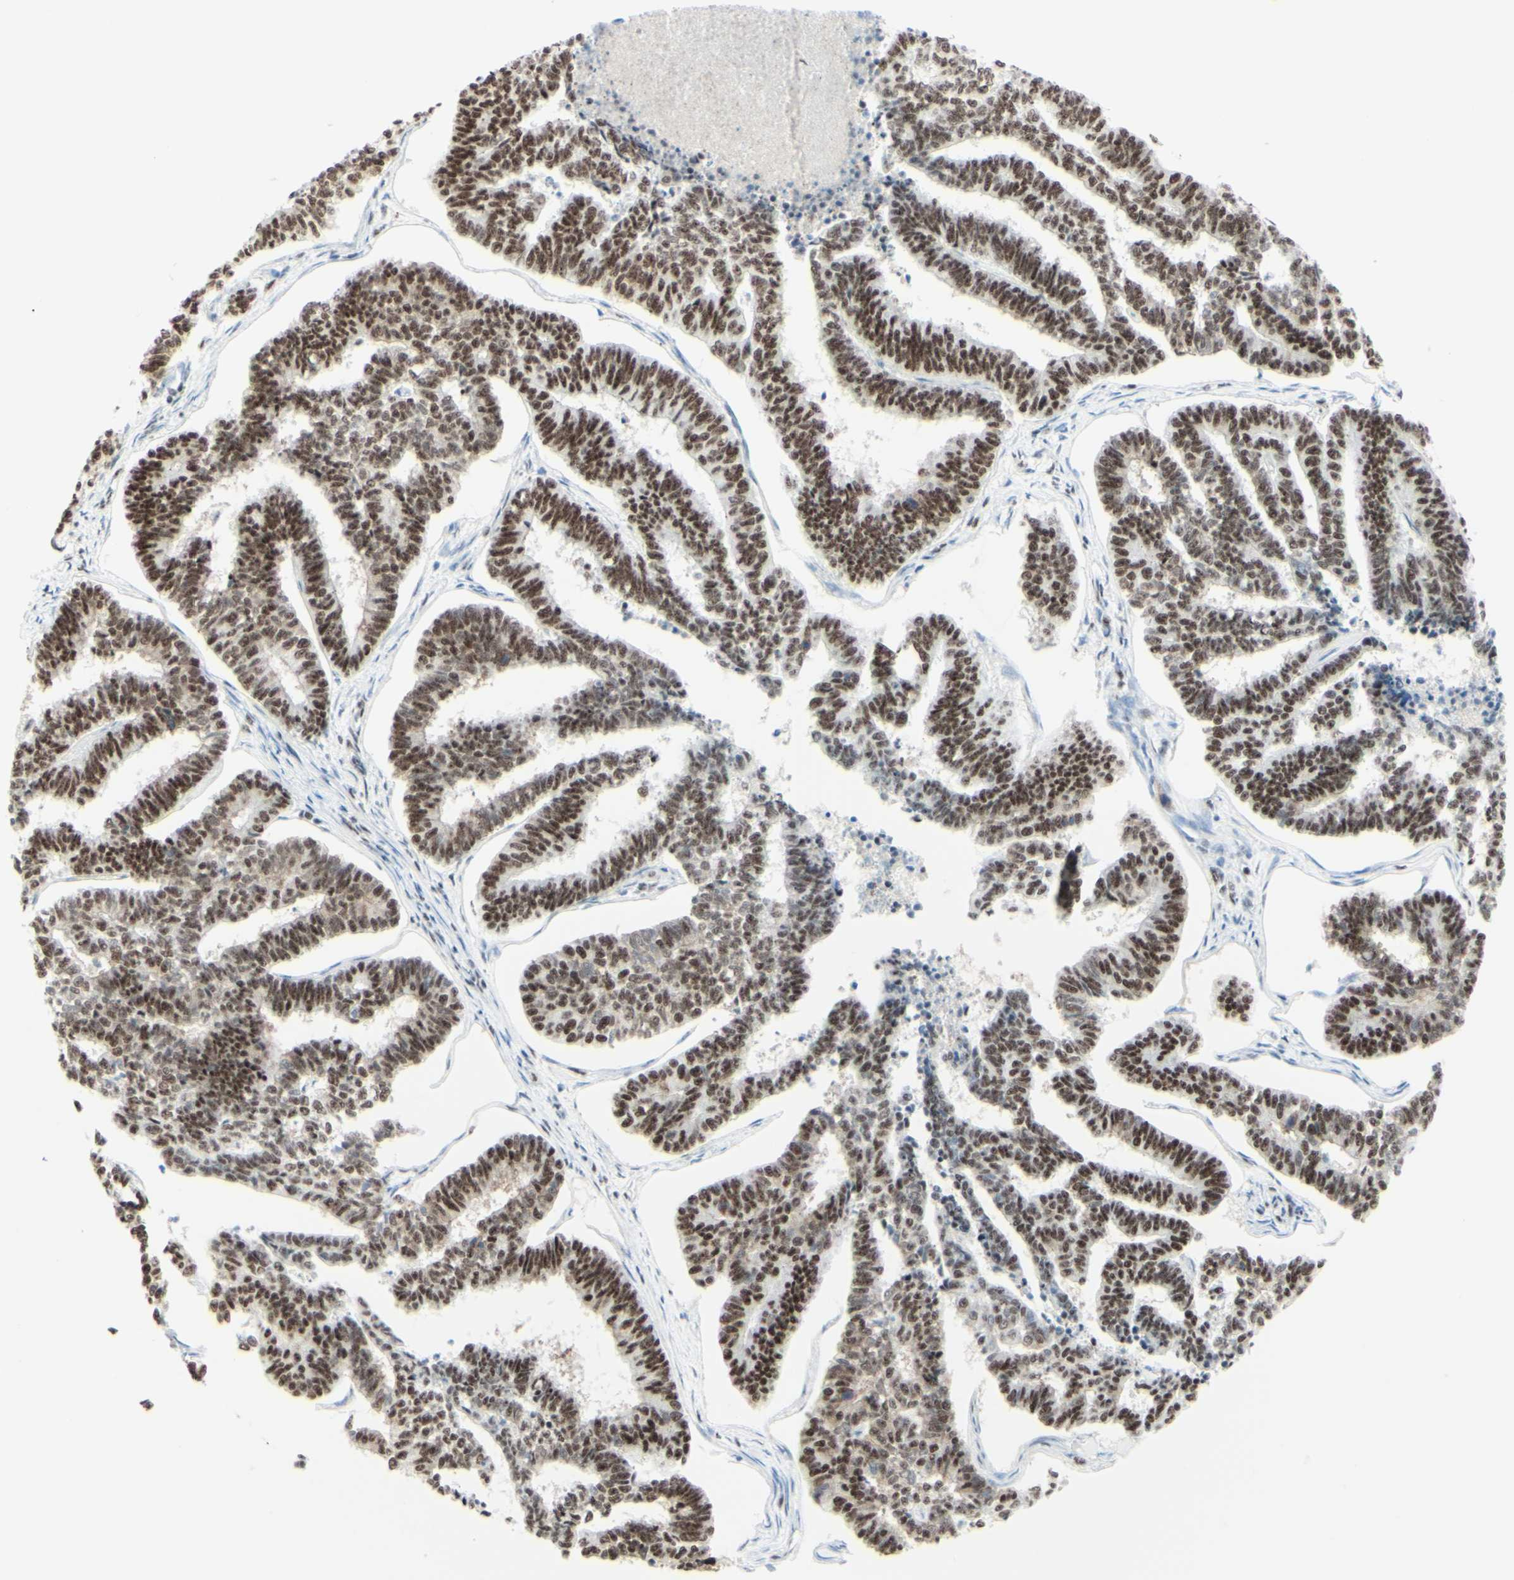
{"staining": {"intensity": "moderate", "quantity": "25%-75%", "location": "nuclear"}, "tissue": "endometrial cancer", "cell_type": "Tumor cells", "image_type": "cancer", "snomed": [{"axis": "morphology", "description": "Adenocarcinoma, NOS"}, {"axis": "topography", "description": "Endometrium"}], "caption": "Brown immunohistochemical staining in human endometrial cancer (adenocarcinoma) exhibits moderate nuclear staining in about 25%-75% of tumor cells.", "gene": "WTAP", "patient": {"sex": "female", "age": 70}}